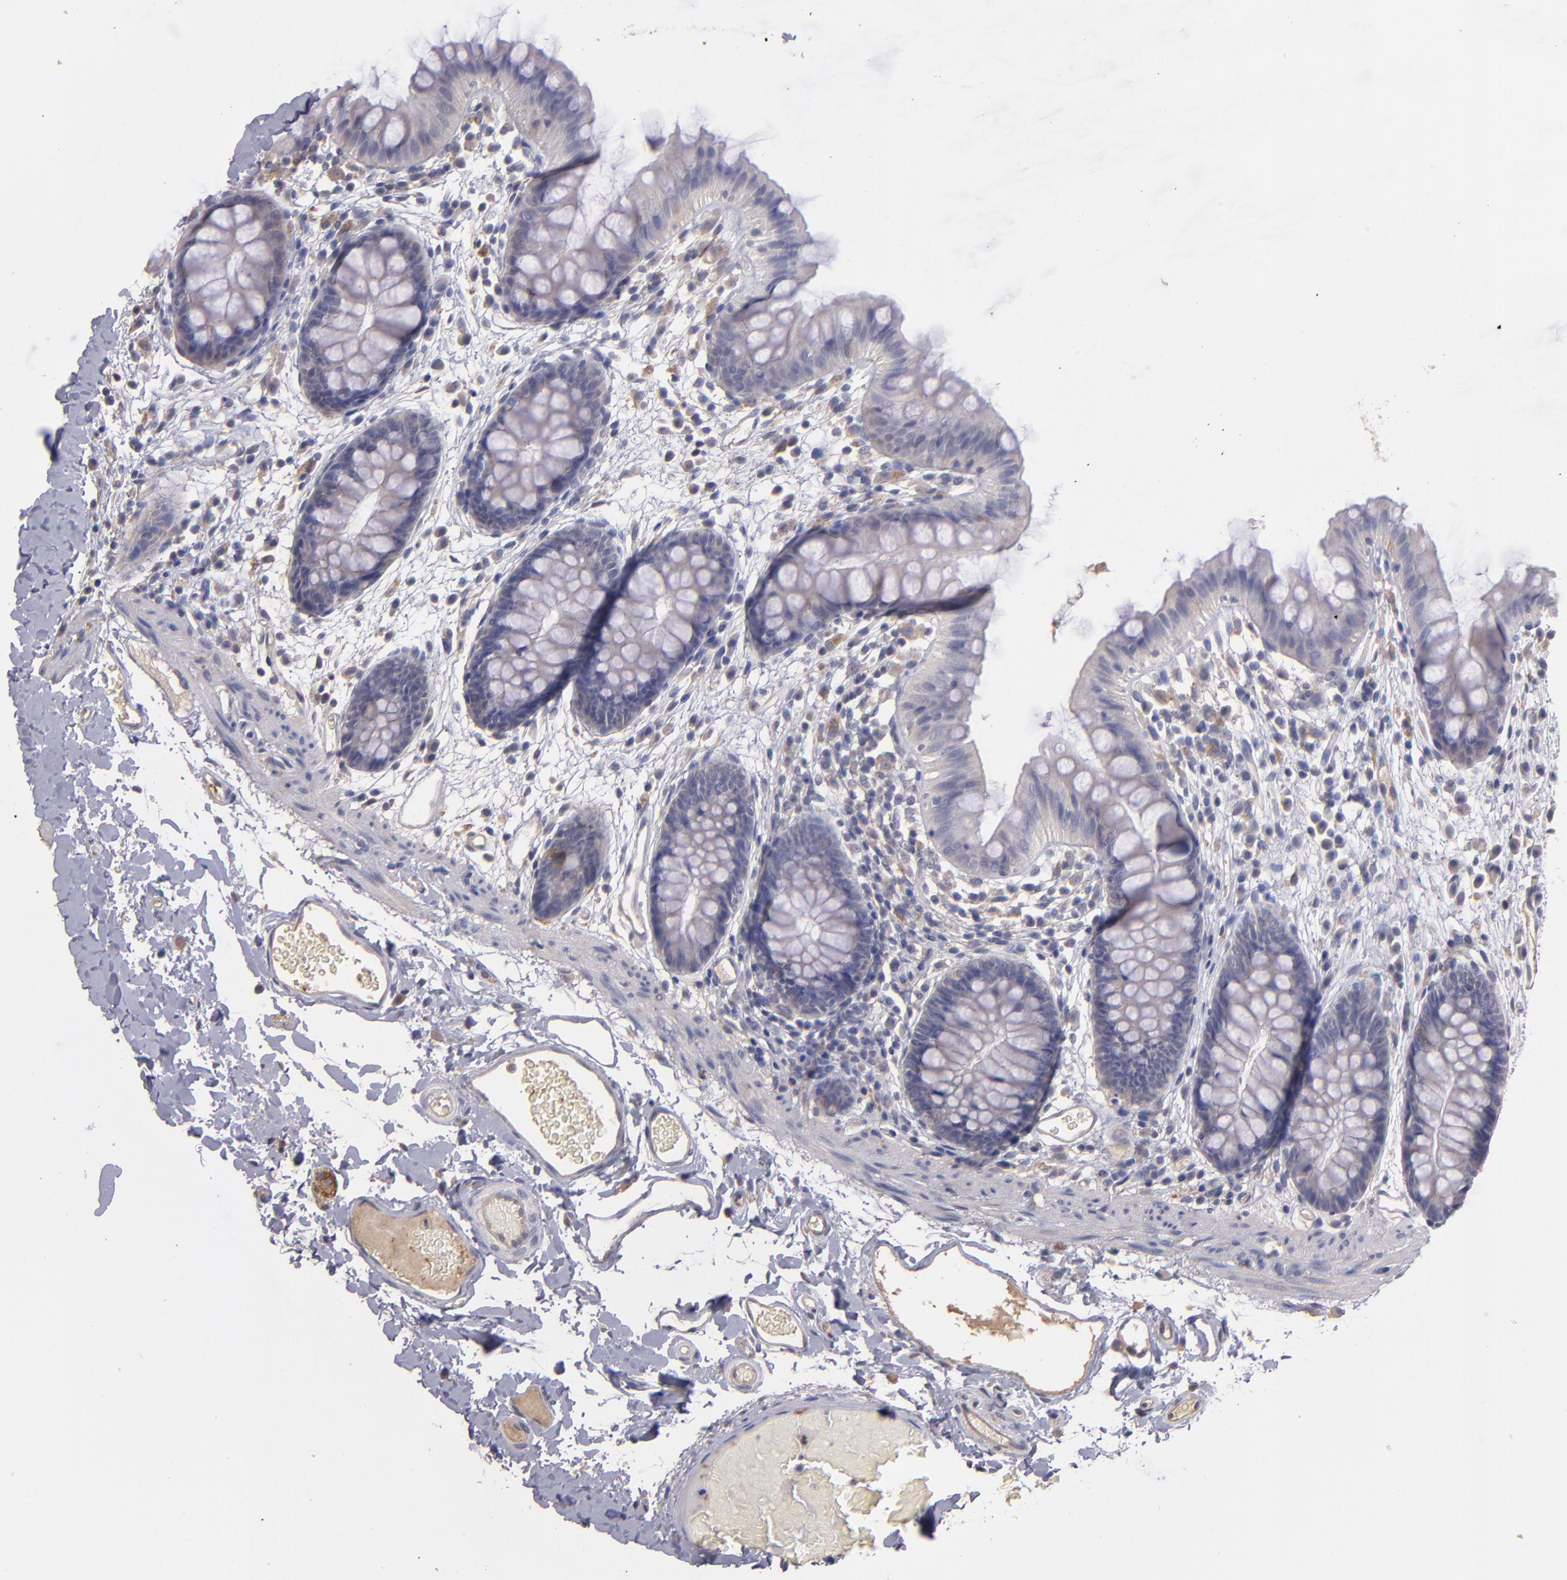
{"staining": {"intensity": "negative", "quantity": "none", "location": "none"}, "tissue": "colon", "cell_type": "Endothelial cells", "image_type": "normal", "snomed": [{"axis": "morphology", "description": "Normal tissue, NOS"}, {"axis": "topography", "description": "Smooth muscle"}, {"axis": "topography", "description": "Colon"}], "caption": "Endothelial cells show no significant protein positivity in benign colon. The staining was performed using DAB (3,3'-diaminobenzidine) to visualize the protein expression in brown, while the nuclei were stained in blue with hematoxylin (Magnification: 20x).", "gene": "GNAZ", "patient": {"sex": "male", "age": 67}}